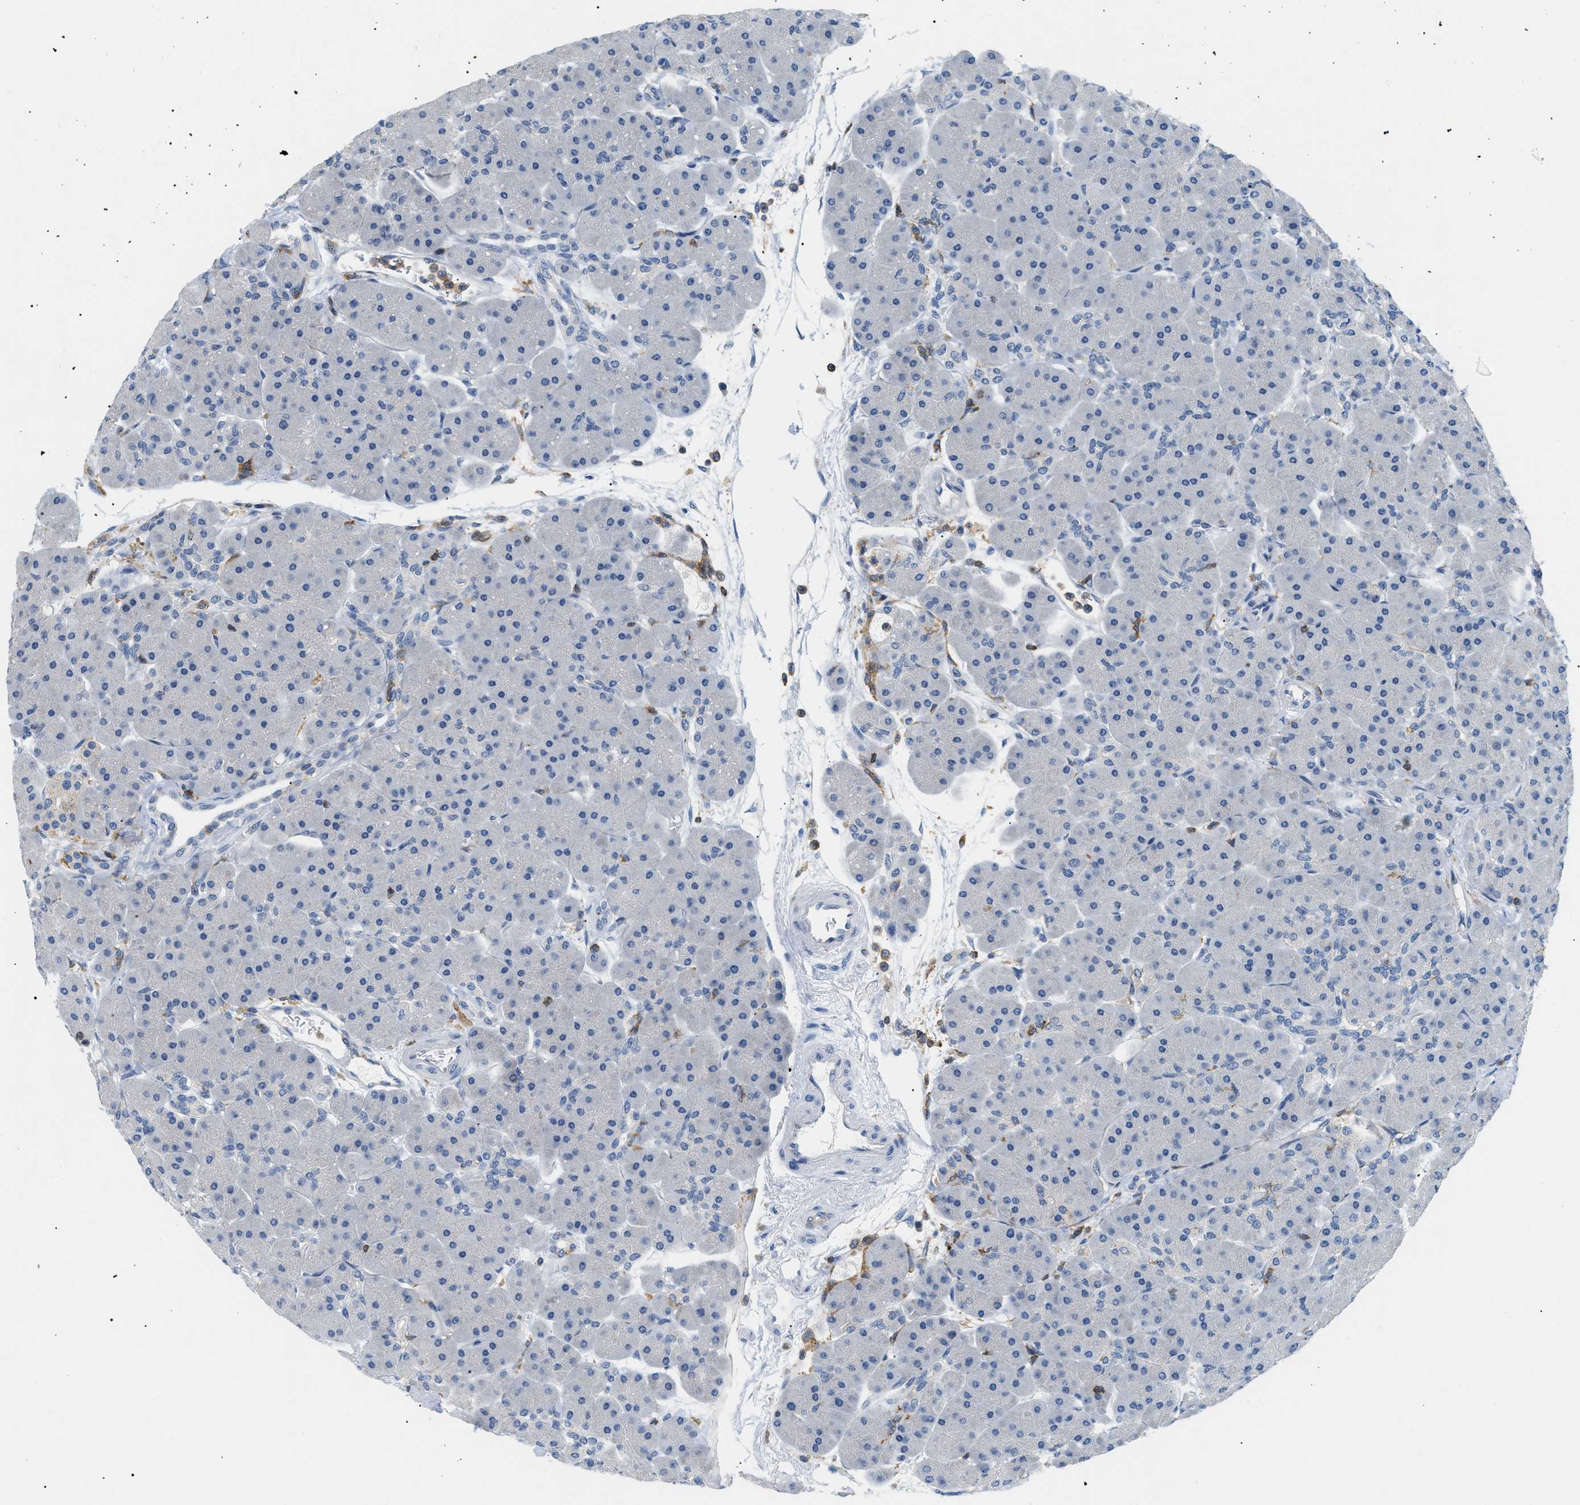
{"staining": {"intensity": "negative", "quantity": "none", "location": "none"}, "tissue": "pancreas", "cell_type": "Exocrine glandular cells", "image_type": "normal", "snomed": [{"axis": "morphology", "description": "Normal tissue, NOS"}, {"axis": "topography", "description": "Pancreas"}], "caption": "Exocrine glandular cells show no significant protein expression in normal pancreas.", "gene": "INPP5D", "patient": {"sex": "male", "age": 66}}